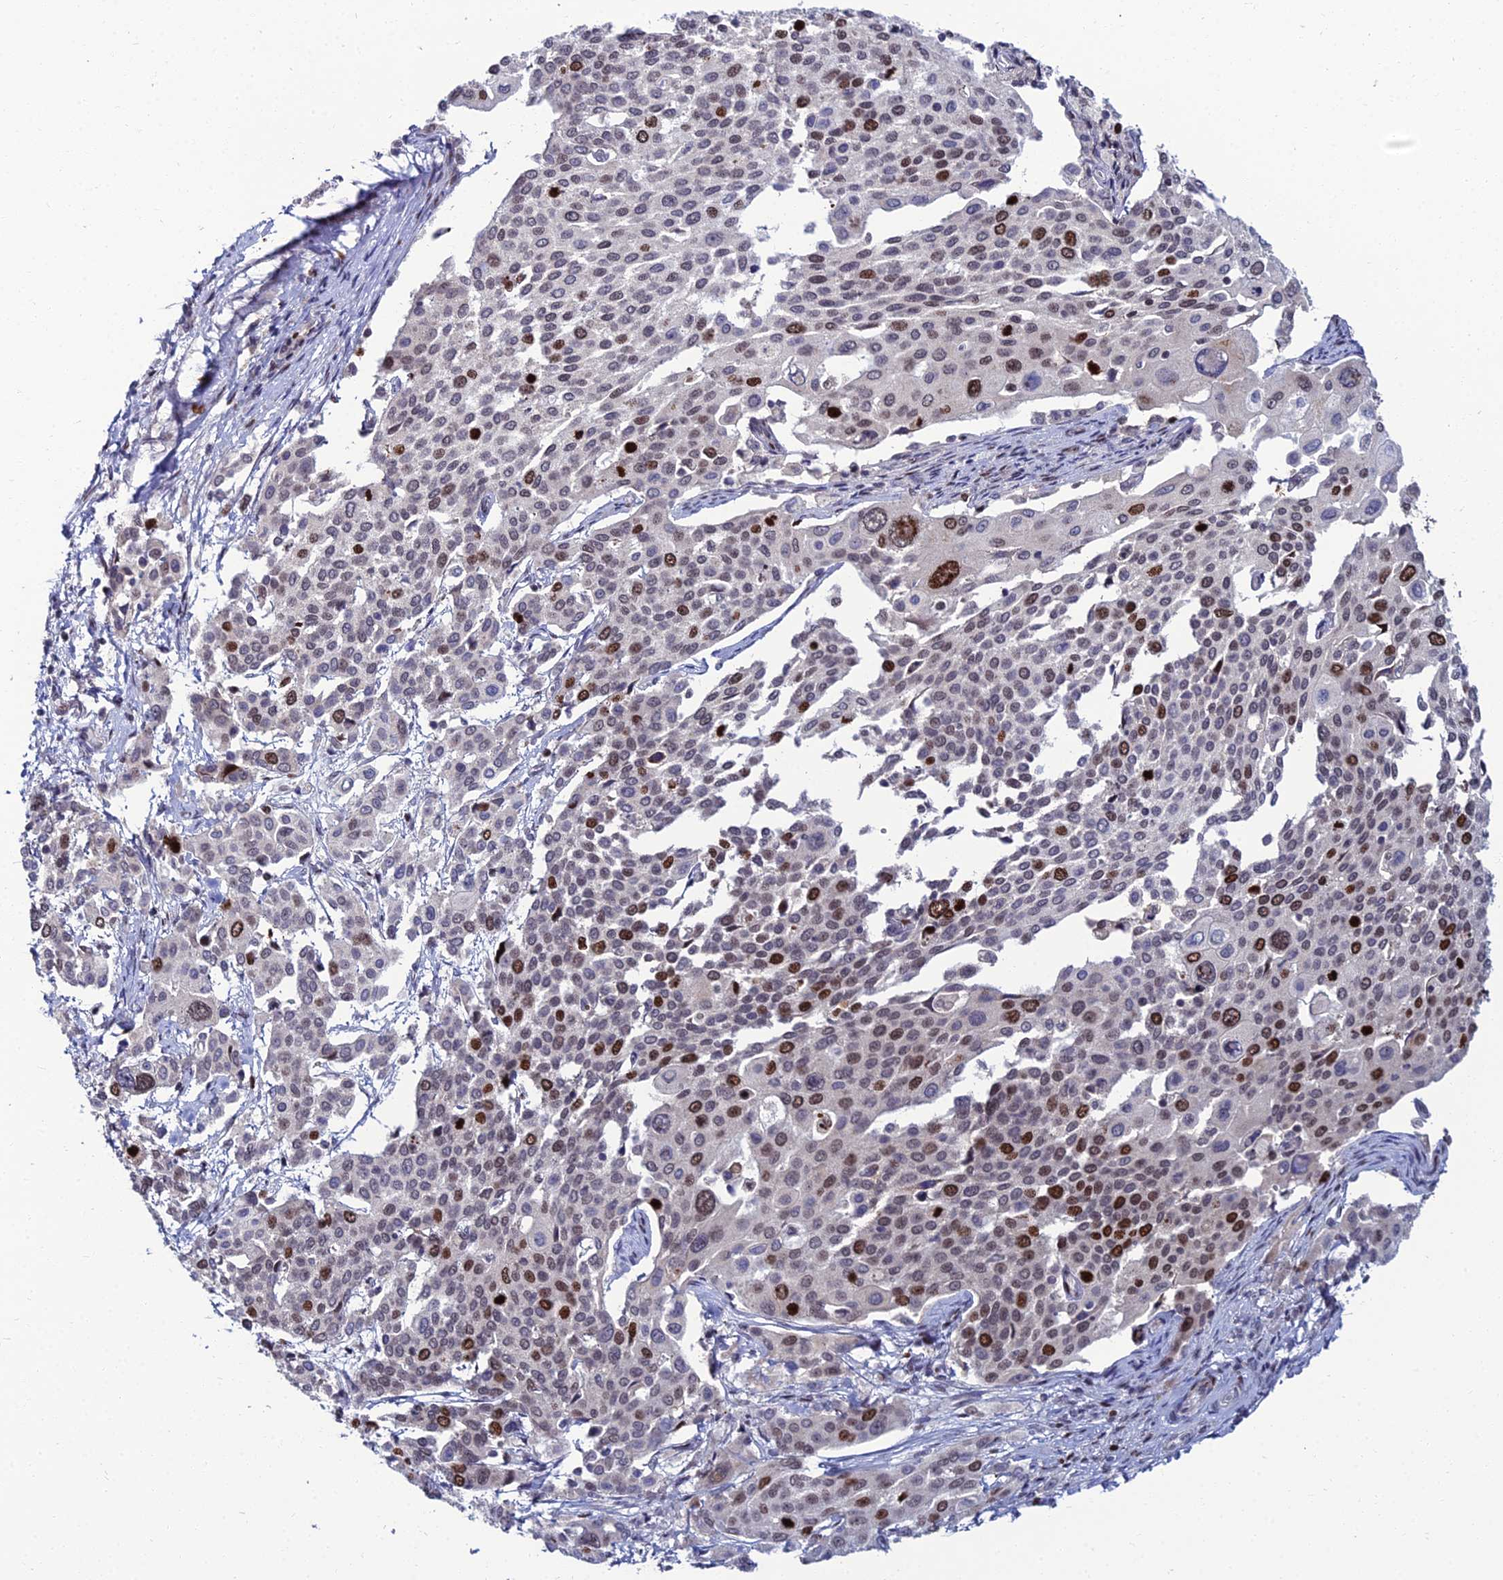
{"staining": {"intensity": "strong", "quantity": "<25%", "location": "nuclear"}, "tissue": "cervical cancer", "cell_type": "Tumor cells", "image_type": "cancer", "snomed": [{"axis": "morphology", "description": "Squamous cell carcinoma, NOS"}, {"axis": "topography", "description": "Cervix"}], "caption": "Immunohistochemistry (IHC) of human squamous cell carcinoma (cervical) exhibits medium levels of strong nuclear positivity in about <25% of tumor cells.", "gene": "TAF9B", "patient": {"sex": "female", "age": 44}}